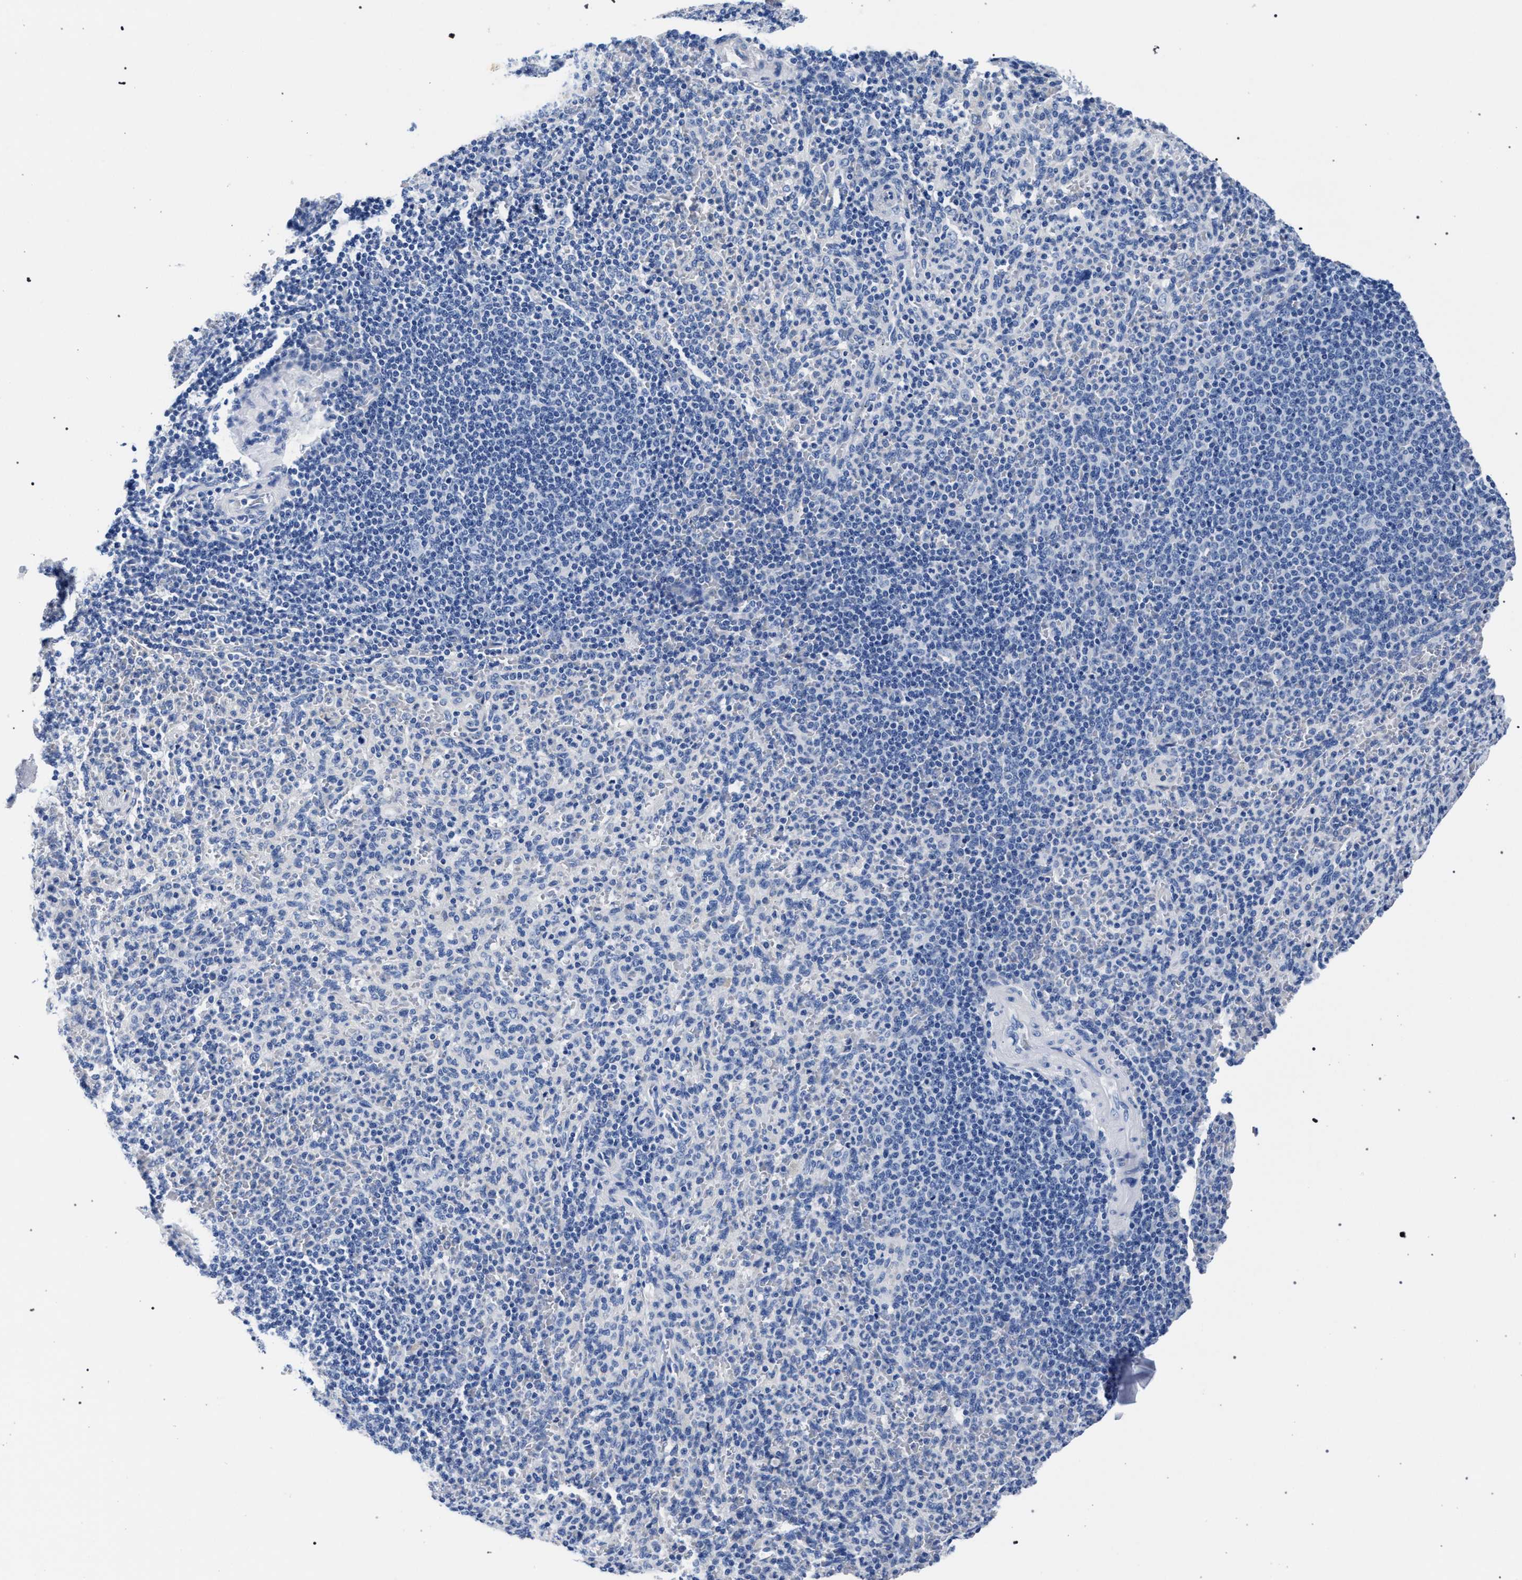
{"staining": {"intensity": "negative", "quantity": "none", "location": "none"}, "tissue": "spleen", "cell_type": "Cells in red pulp", "image_type": "normal", "snomed": [{"axis": "morphology", "description": "Normal tissue, NOS"}, {"axis": "topography", "description": "Spleen"}], "caption": "An immunohistochemistry (IHC) photomicrograph of normal spleen is shown. There is no staining in cells in red pulp of spleen. (DAB immunohistochemistry (IHC) visualized using brightfield microscopy, high magnification).", "gene": "AKAP4", "patient": {"sex": "male", "age": 36}}